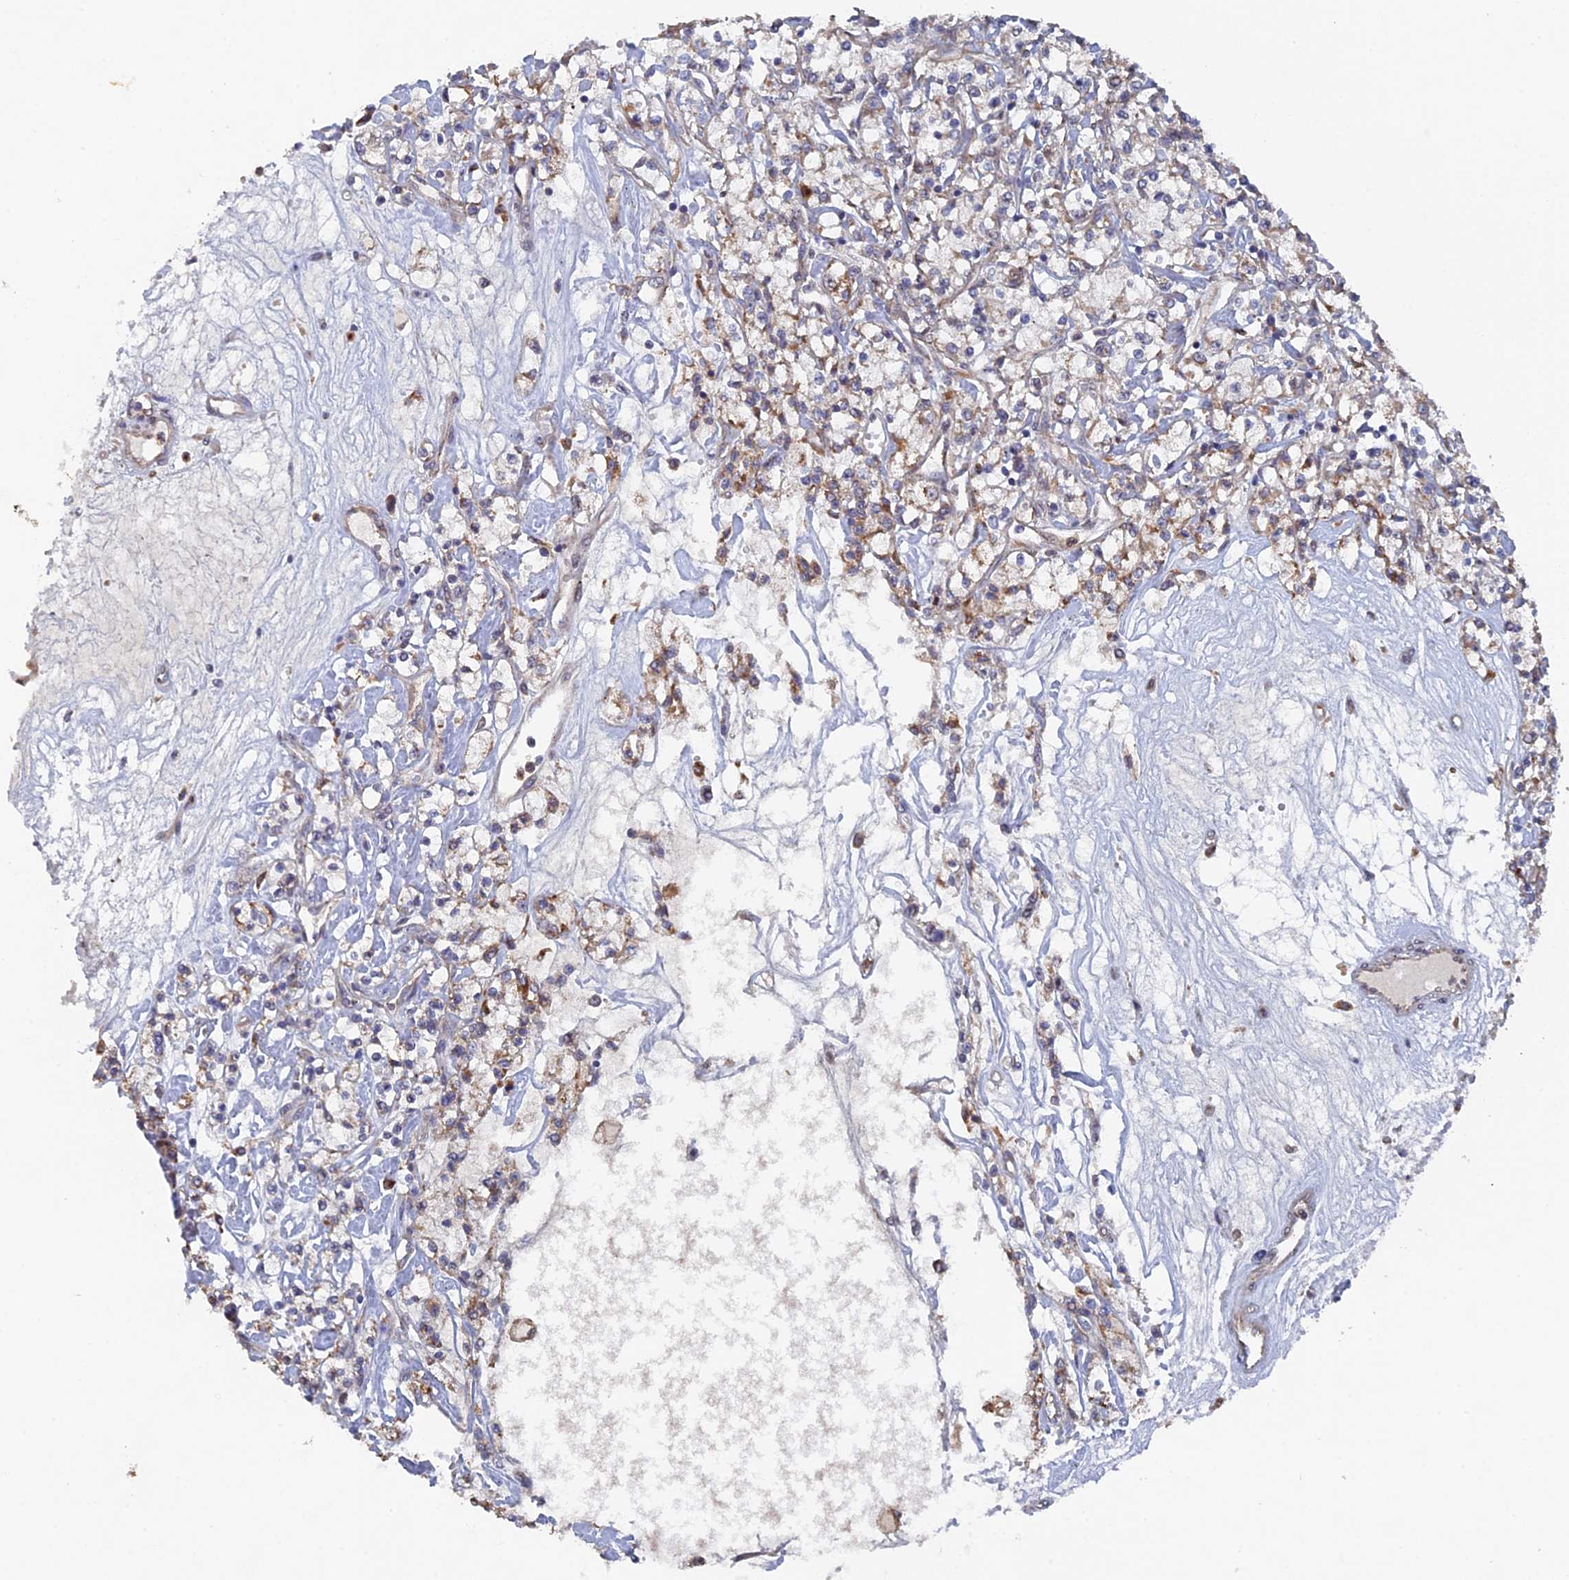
{"staining": {"intensity": "moderate", "quantity": "25%-75%", "location": "cytoplasmic/membranous"}, "tissue": "renal cancer", "cell_type": "Tumor cells", "image_type": "cancer", "snomed": [{"axis": "morphology", "description": "Adenocarcinoma, NOS"}, {"axis": "topography", "description": "Kidney"}], "caption": "Tumor cells exhibit medium levels of moderate cytoplasmic/membranous staining in approximately 25%-75% of cells in renal adenocarcinoma.", "gene": "VPS37C", "patient": {"sex": "female", "age": 59}}